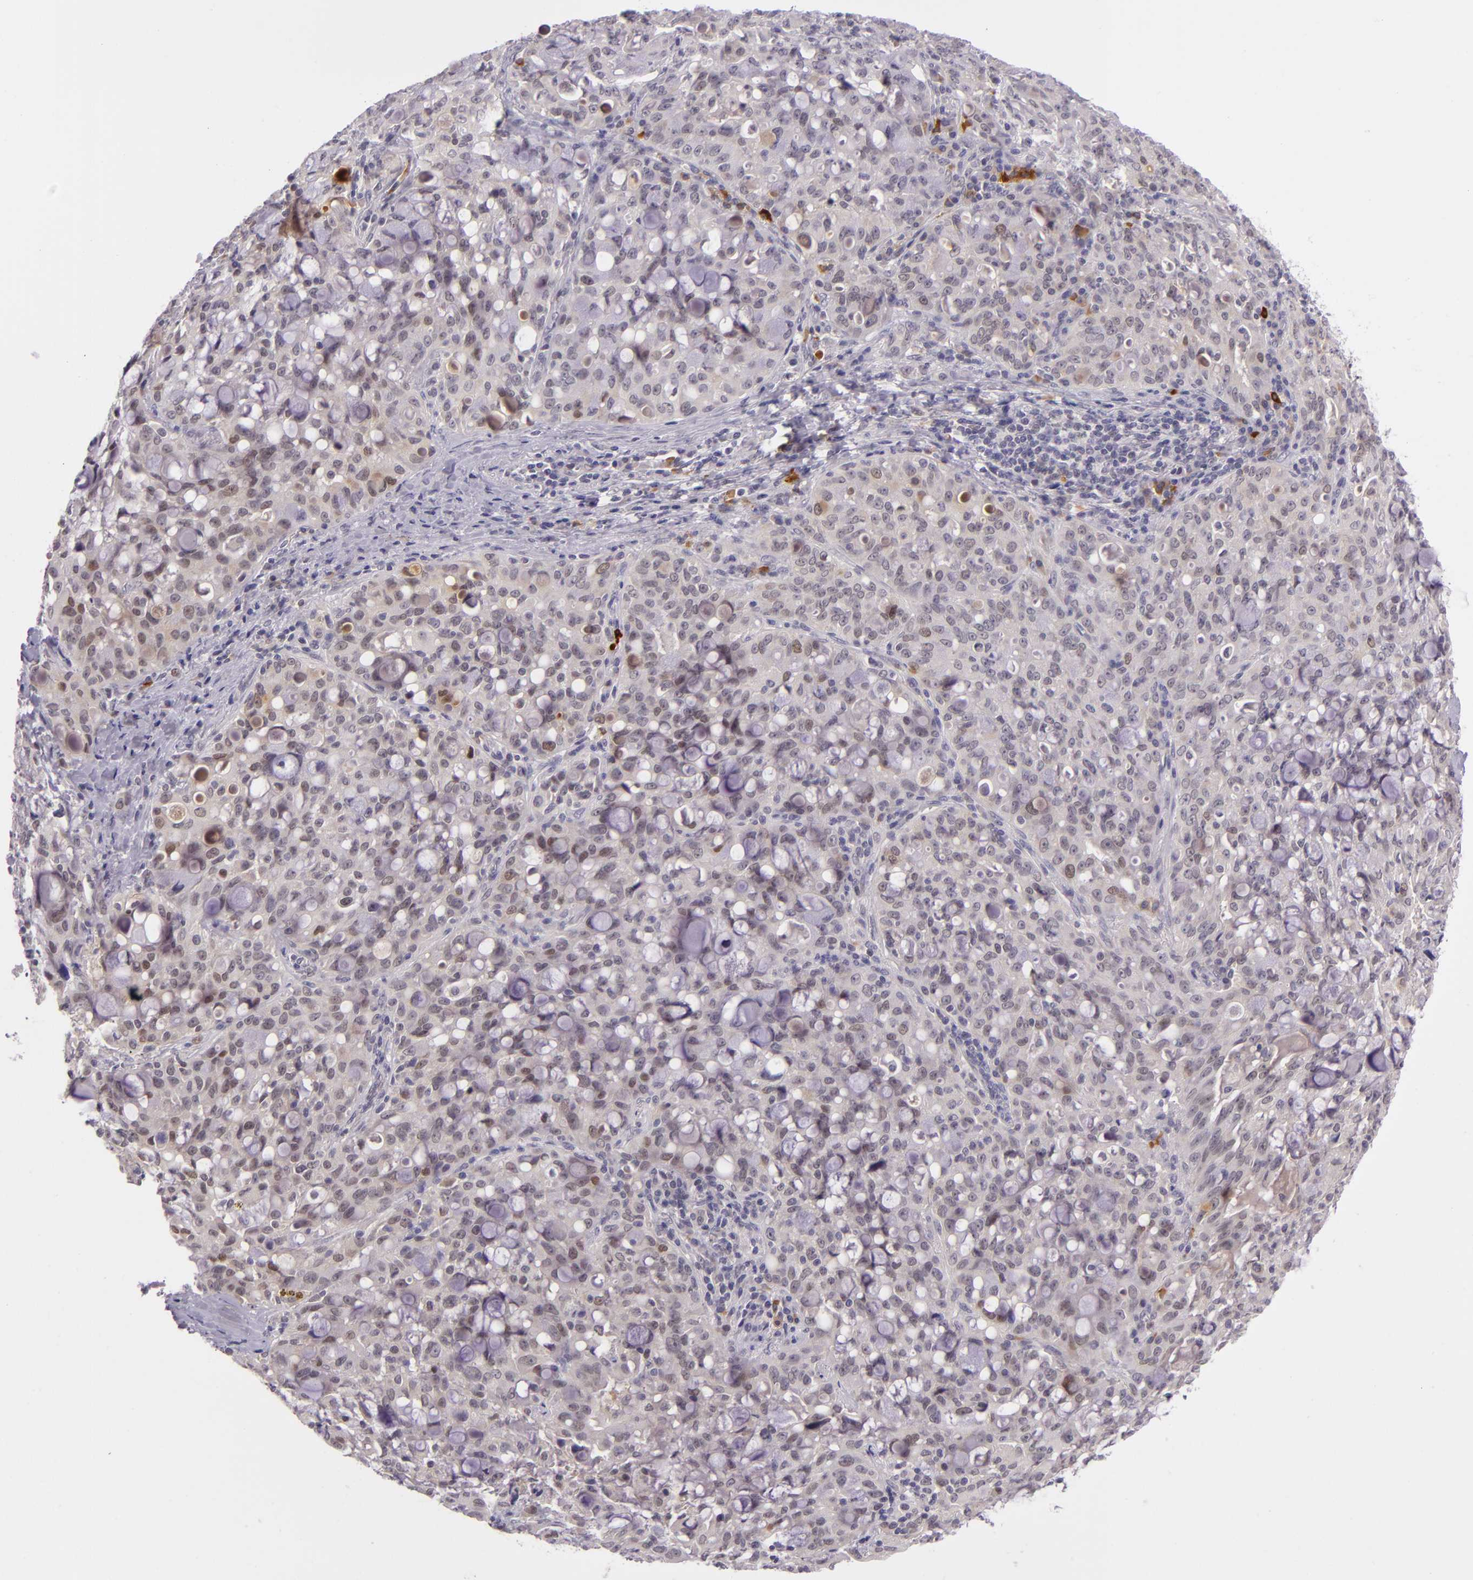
{"staining": {"intensity": "weak", "quantity": "<25%", "location": "cytoplasmic/membranous,nuclear"}, "tissue": "lung cancer", "cell_type": "Tumor cells", "image_type": "cancer", "snomed": [{"axis": "morphology", "description": "Adenocarcinoma, NOS"}, {"axis": "topography", "description": "Lung"}], "caption": "An image of human adenocarcinoma (lung) is negative for staining in tumor cells. Nuclei are stained in blue.", "gene": "CSE1L", "patient": {"sex": "female", "age": 44}}